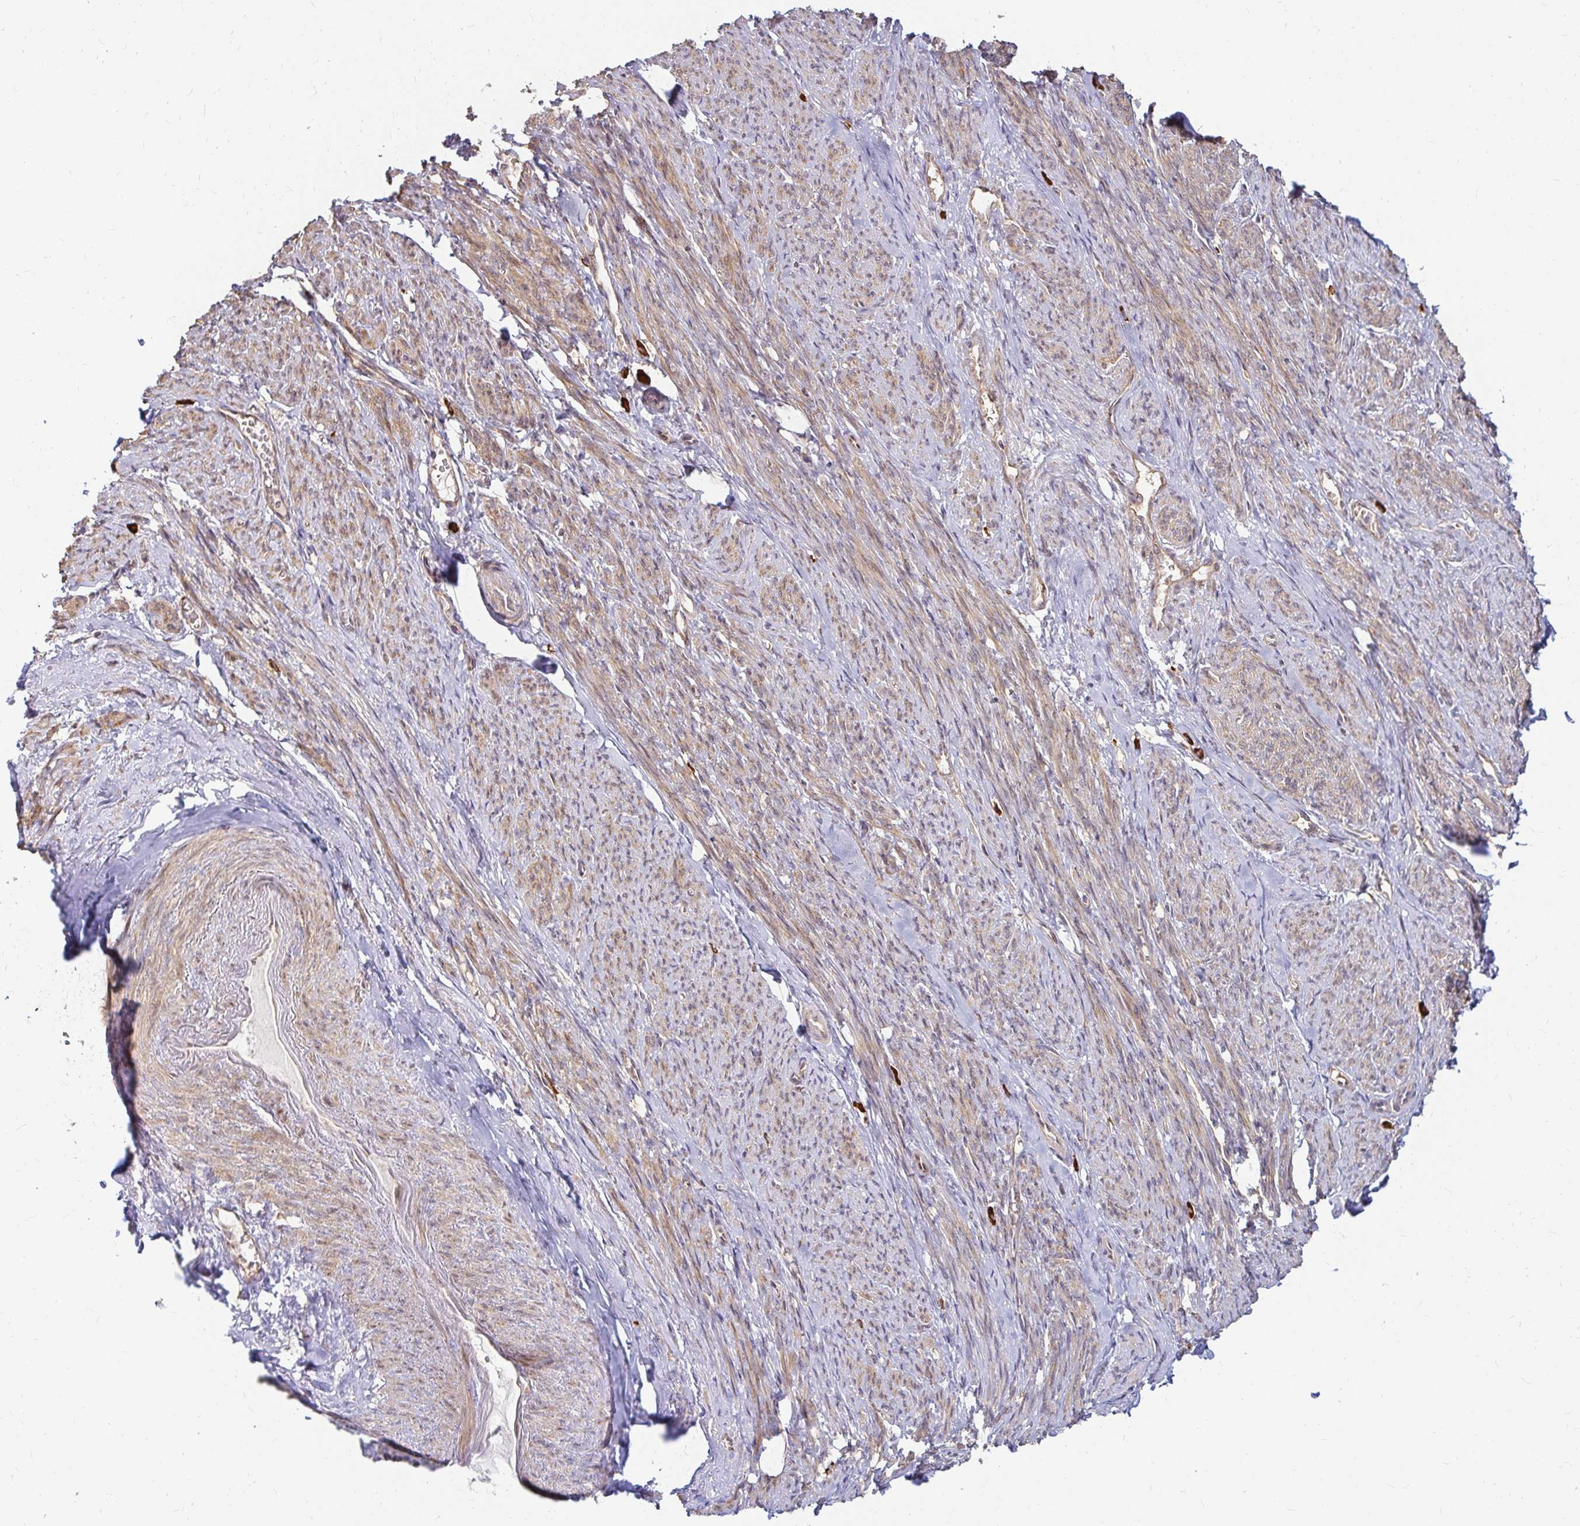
{"staining": {"intensity": "moderate", "quantity": ">75%", "location": "cytoplasmic/membranous,nuclear"}, "tissue": "smooth muscle", "cell_type": "Smooth muscle cells", "image_type": "normal", "snomed": [{"axis": "morphology", "description": "Normal tissue, NOS"}, {"axis": "topography", "description": "Smooth muscle"}], "caption": "An immunohistochemistry image of benign tissue is shown. Protein staining in brown labels moderate cytoplasmic/membranous,nuclear positivity in smooth muscle within smooth muscle cells.", "gene": "CAST", "patient": {"sex": "female", "age": 65}}